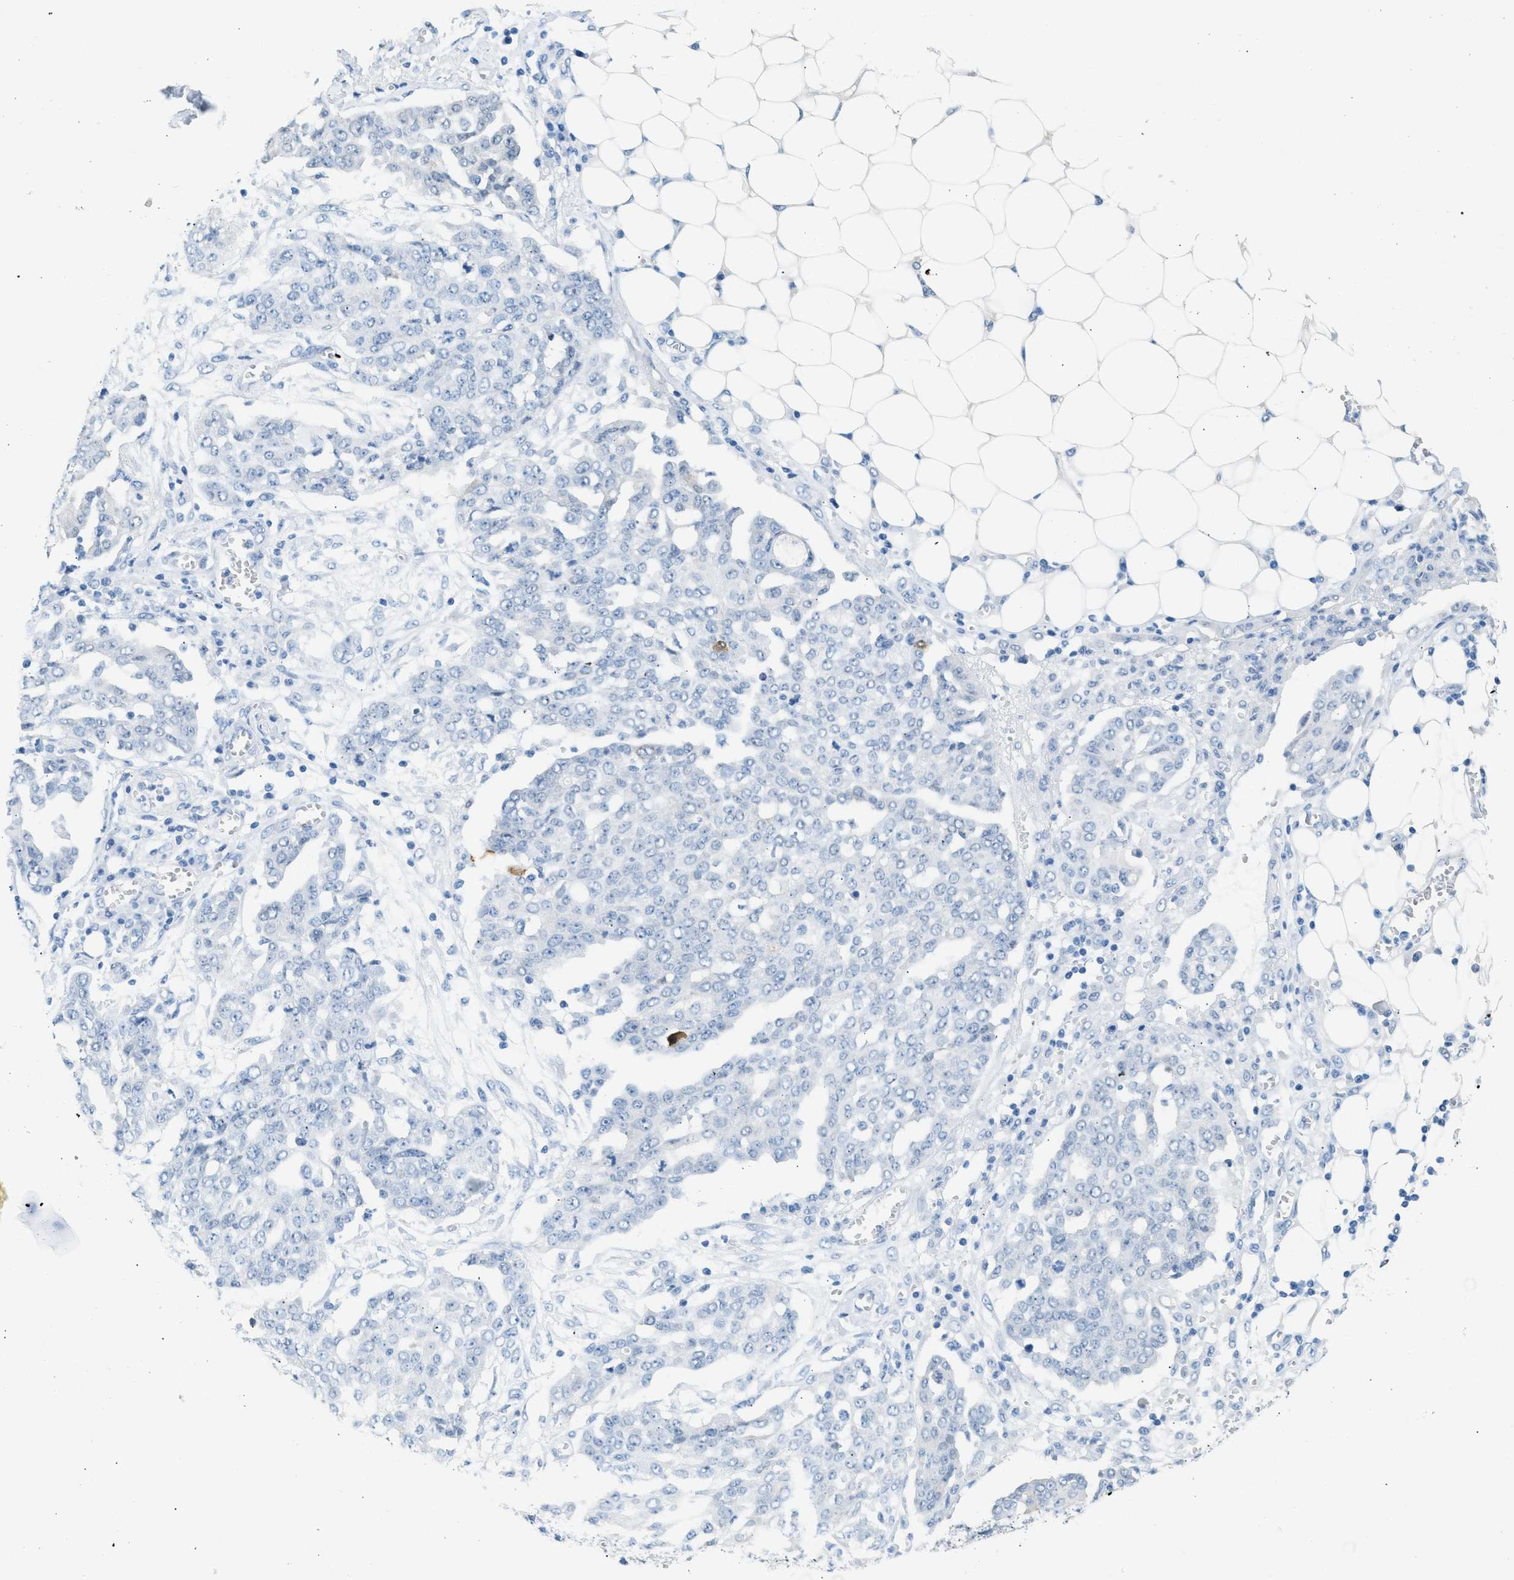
{"staining": {"intensity": "negative", "quantity": "none", "location": "none"}, "tissue": "ovarian cancer", "cell_type": "Tumor cells", "image_type": "cancer", "snomed": [{"axis": "morphology", "description": "Cystadenocarcinoma, serous, NOS"}, {"axis": "topography", "description": "Soft tissue"}, {"axis": "topography", "description": "Ovary"}], "caption": "A high-resolution photomicrograph shows immunohistochemistry staining of ovarian serous cystadenocarcinoma, which reveals no significant expression in tumor cells.", "gene": "SPAM1", "patient": {"sex": "female", "age": 57}}